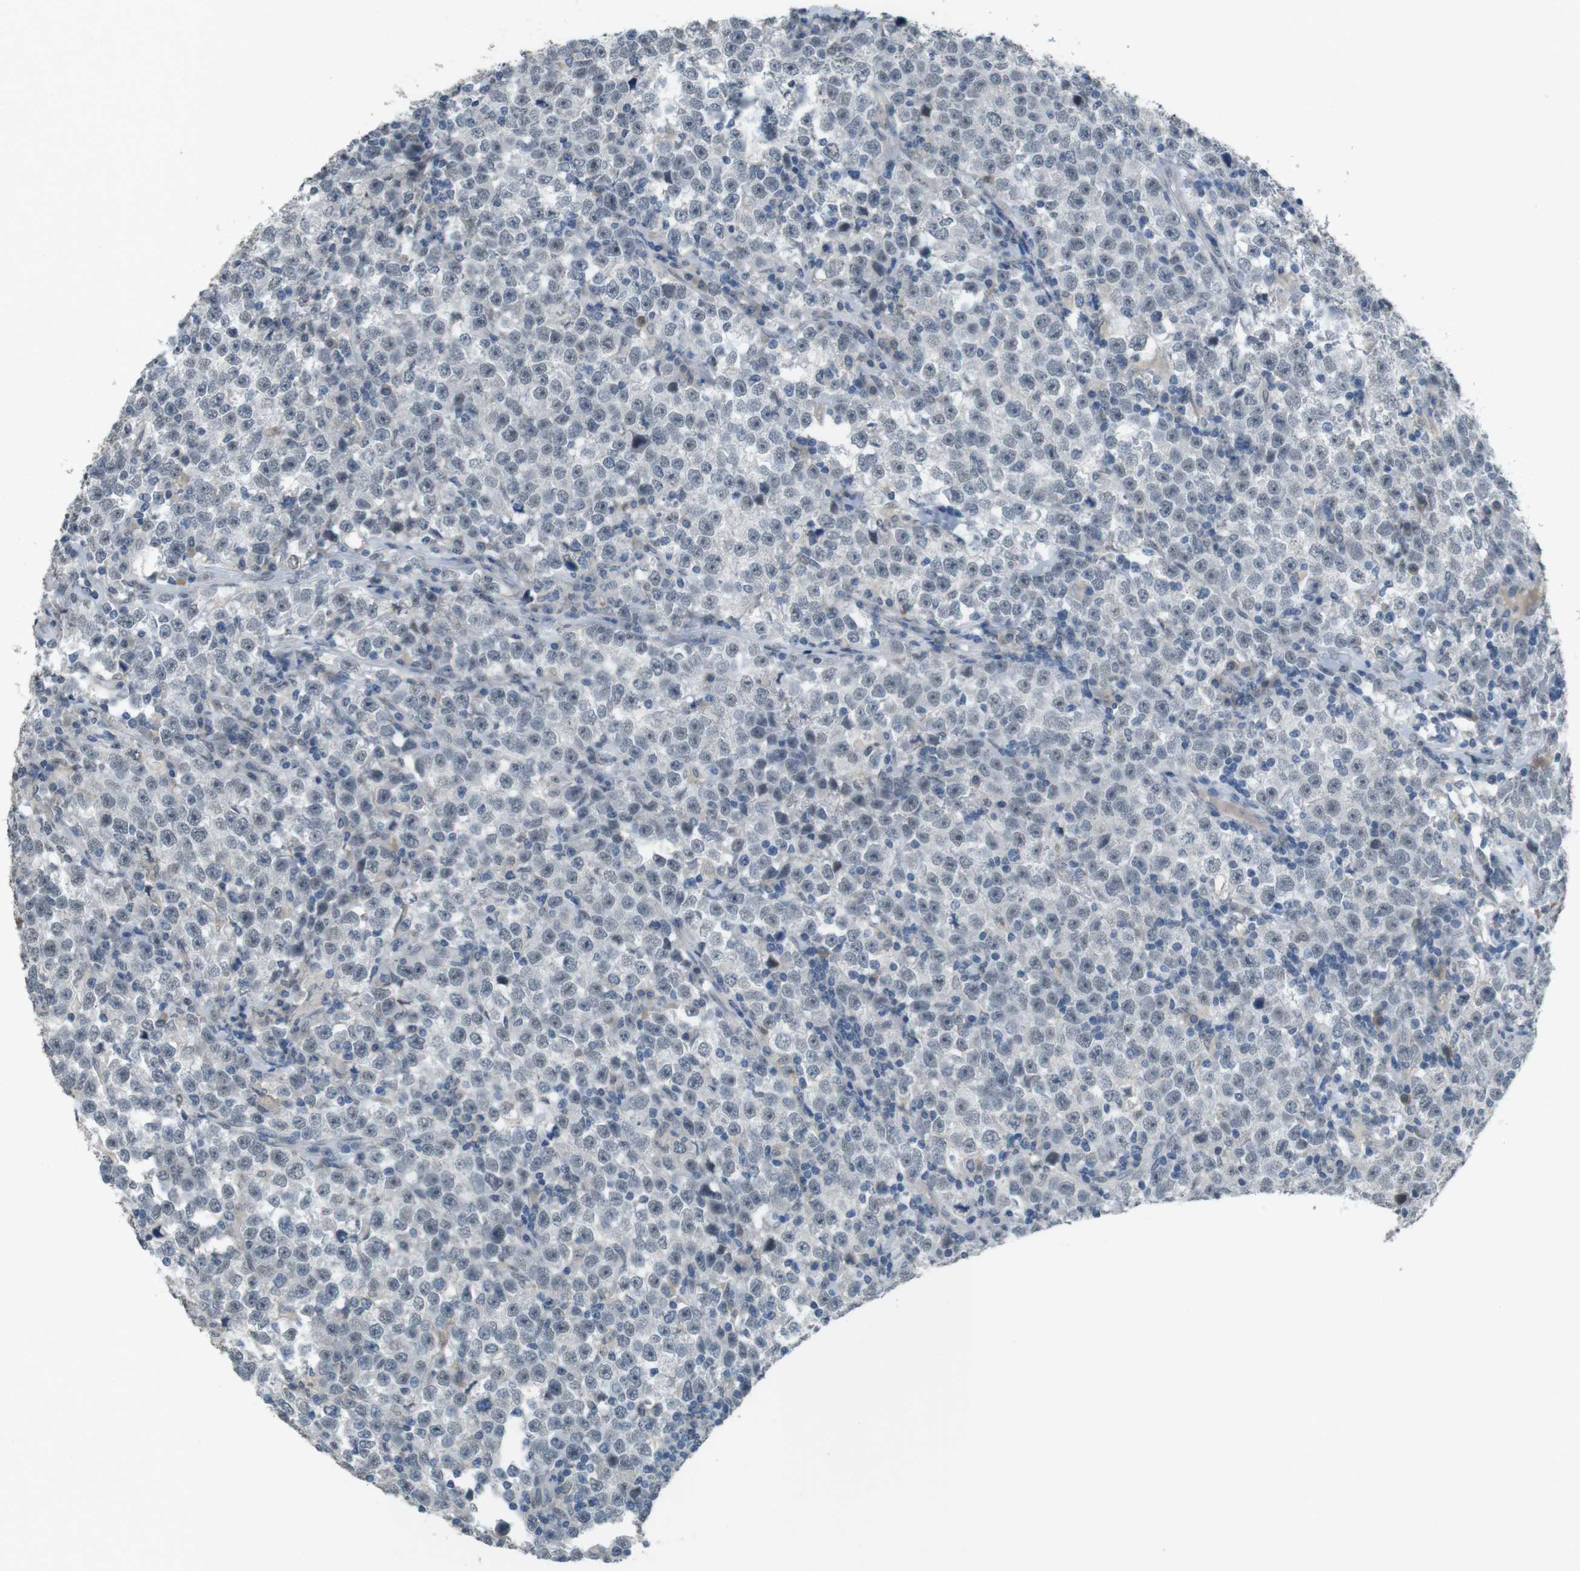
{"staining": {"intensity": "negative", "quantity": "none", "location": "none"}, "tissue": "testis cancer", "cell_type": "Tumor cells", "image_type": "cancer", "snomed": [{"axis": "morphology", "description": "Seminoma, NOS"}, {"axis": "topography", "description": "Testis"}], "caption": "This is a image of immunohistochemistry staining of testis seminoma, which shows no staining in tumor cells.", "gene": "FZD10", "patient": {"sex": "male", "age": 43}}